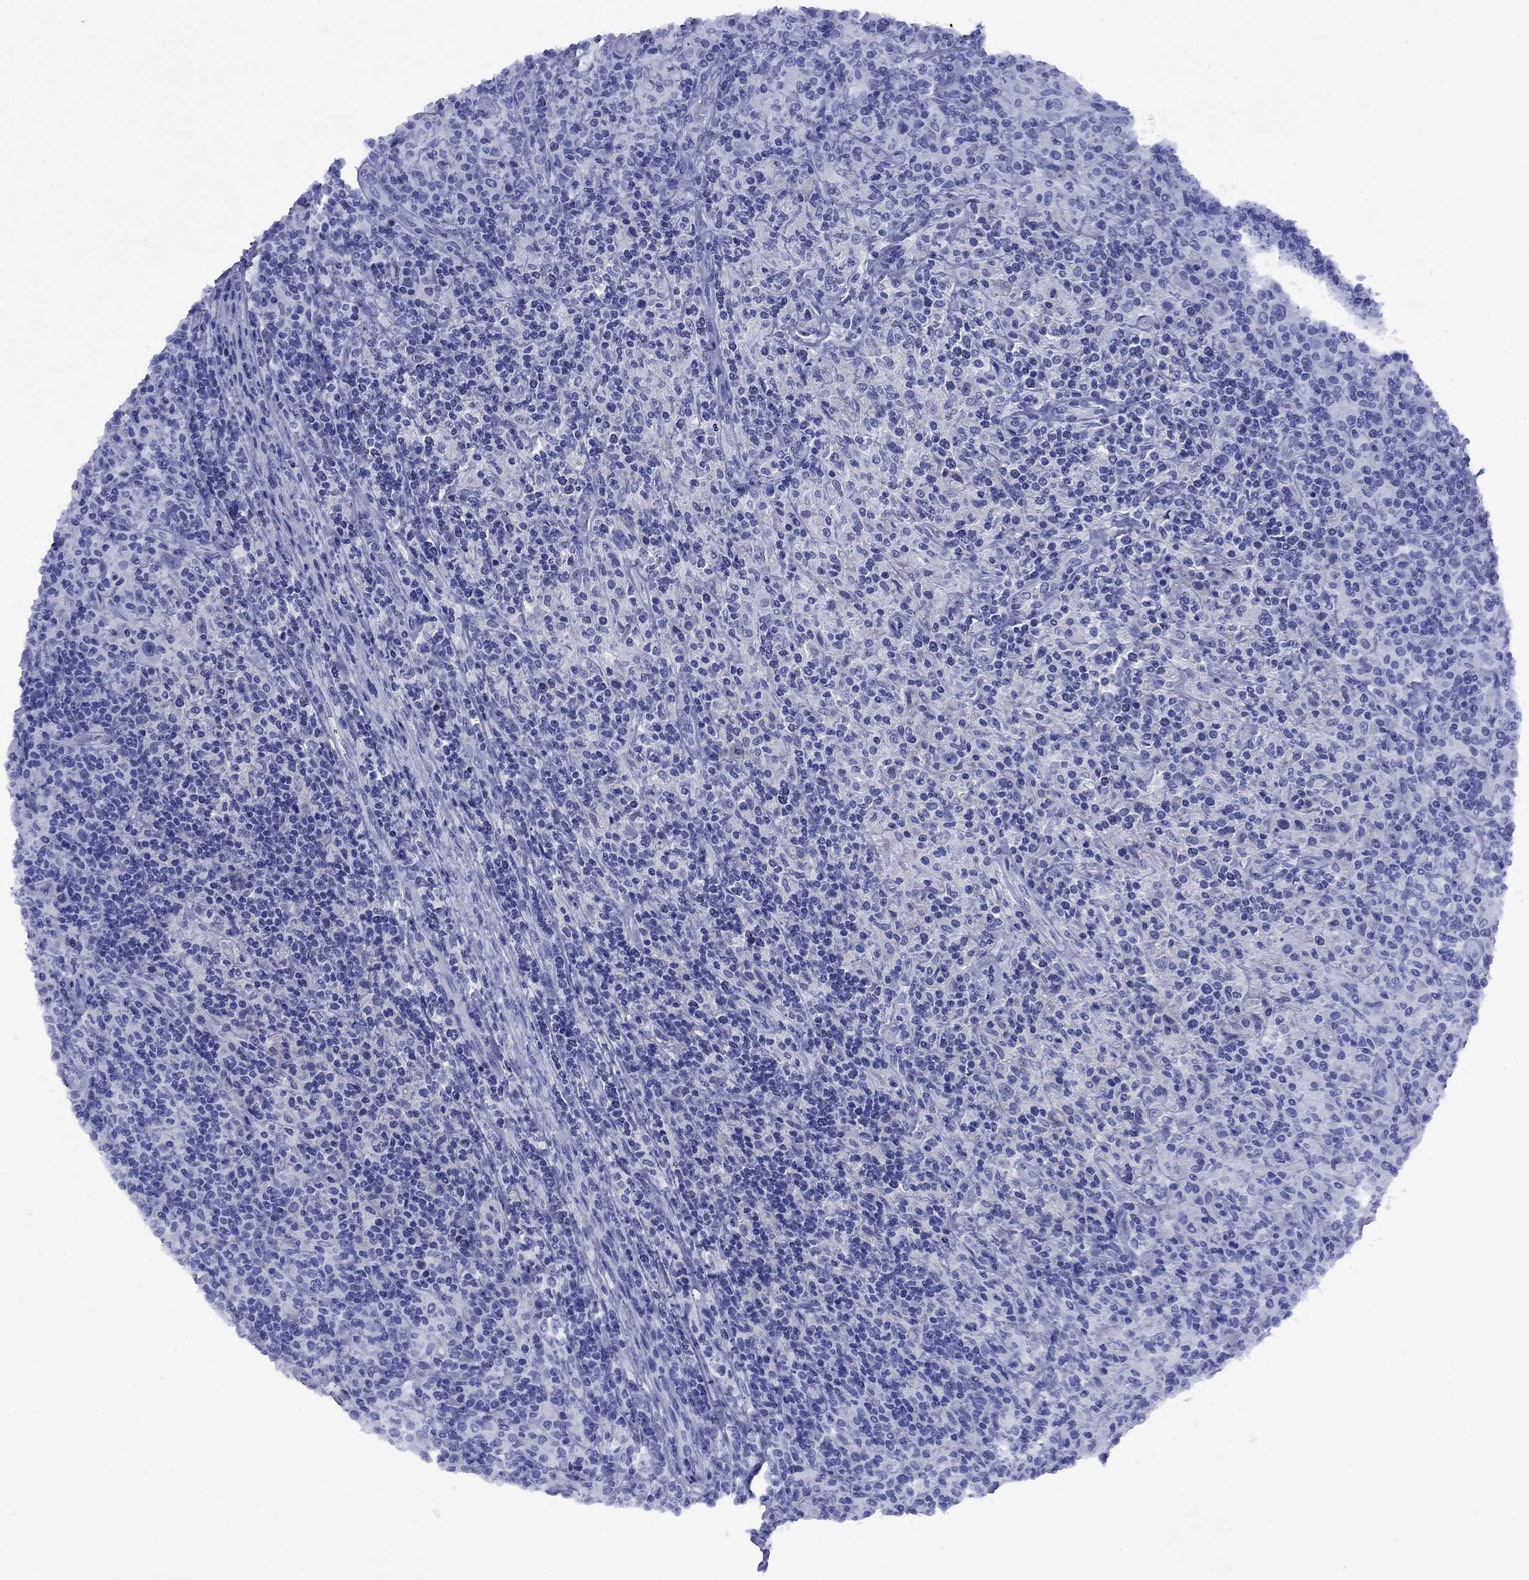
{"staining": {"intensity": "negative", "quantity": "none", "location": "none"}, "tissue": "lymphoma", "cell_type": "Tumor cells", "image_type": "cancer", "snomed": [{"axis": "morphology", "description": "Hodgkin's disease, NOS"}, {"axis": "topography", "description": "Lymph node"}], "caption": "This is an immunohistochemistry image of human lymphoma. There is no expression in tumor cells.", "gene": "GIP", "patient": {"sex": "male", "age": 70}}